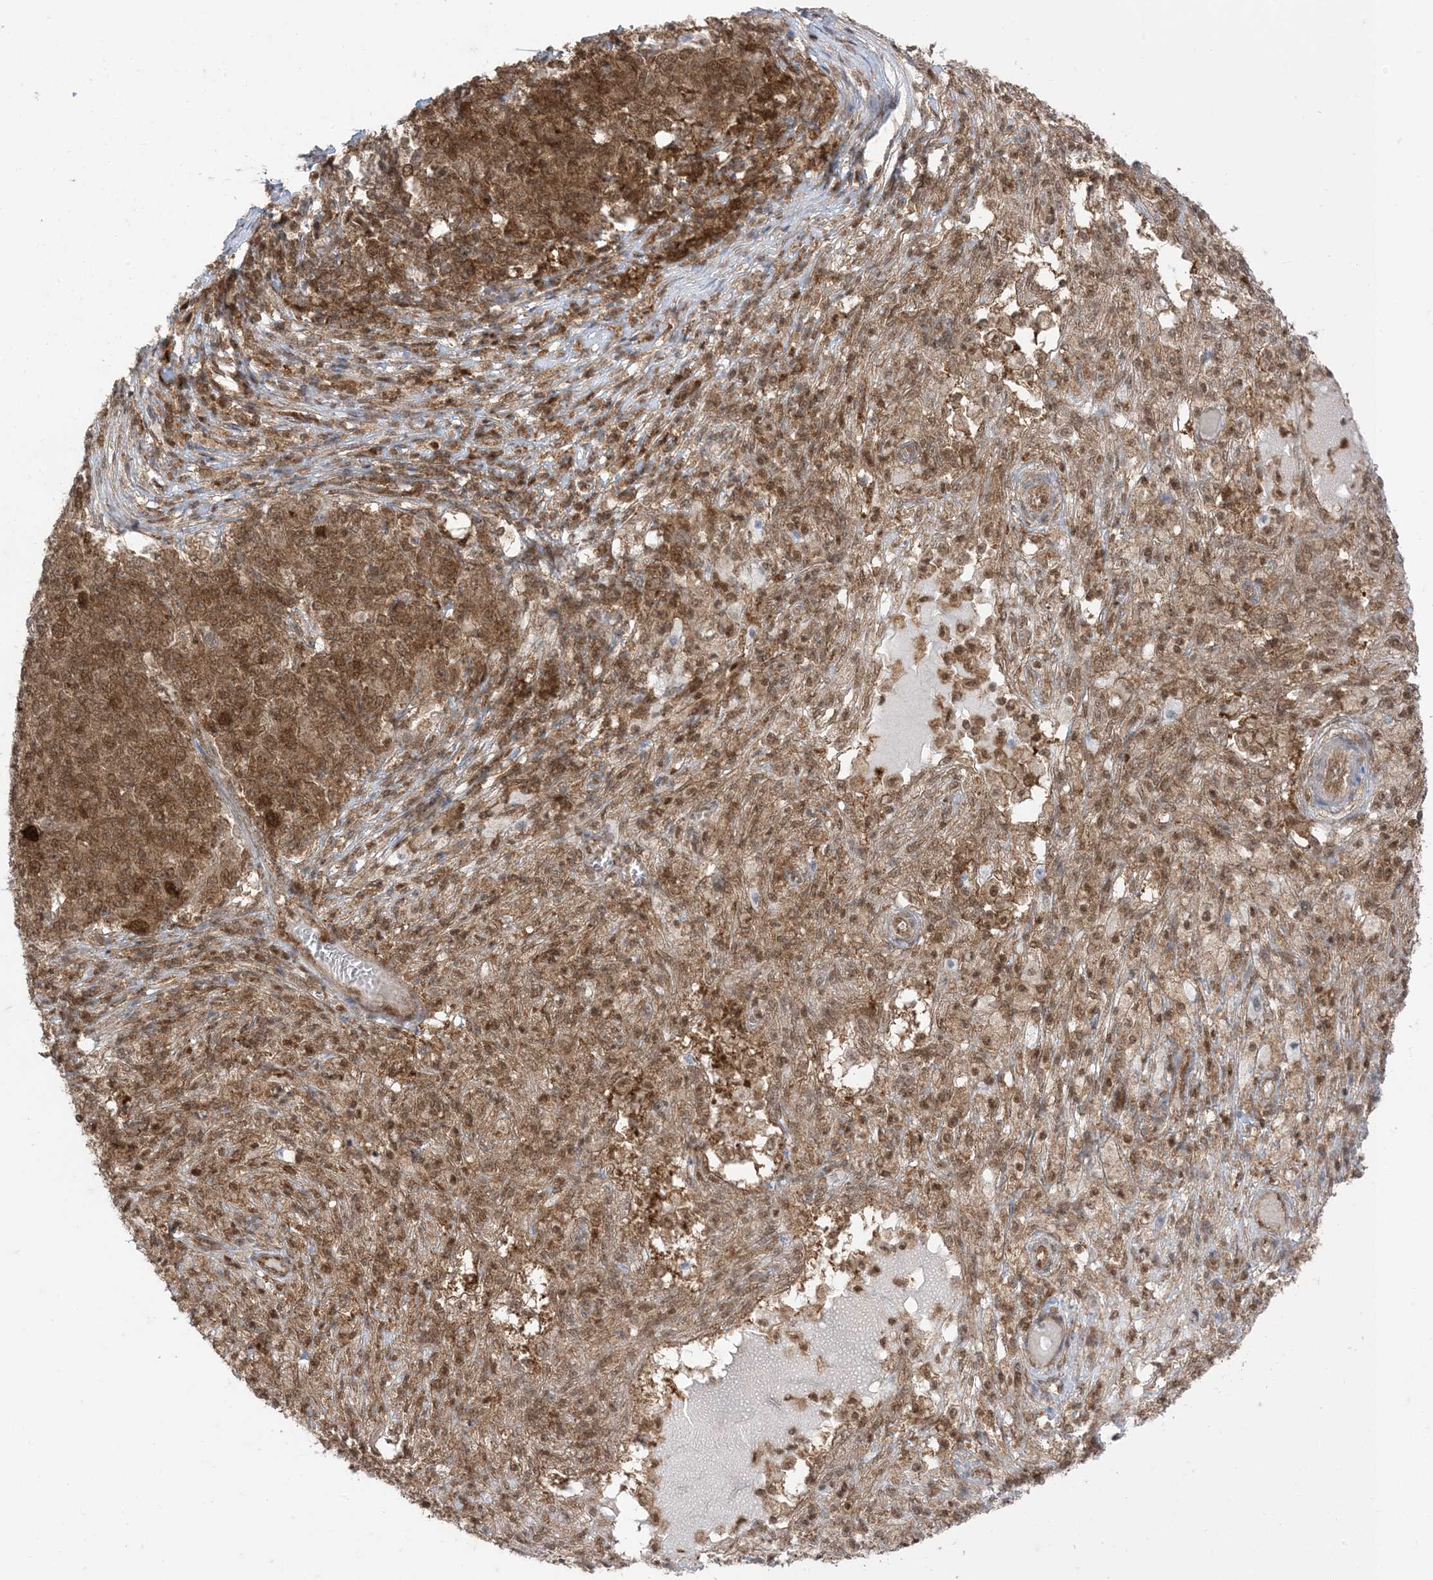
{"staining": {"intensity": "strong", "quantity": ">75%", "location": "cytoplasmic/membranous,nuclear"}, "tissue": "ovarian cancer", "cell_type": "Tumor cells", "image_type": "cancer", "snomed": [{"axis": "morphology", "description": "Carcinoma, endometroid"}, {"axis": "topography", "description": "Ovary"}], "caption": "The immunohistochemical stain labels strong cytoplasmic/membranous and nuclear expression in tumor cells of ovarian cancer (endometroid carcinoma) tissue.", "gene": "PTPA", "patient": {"sex": "female", "age": 42}}